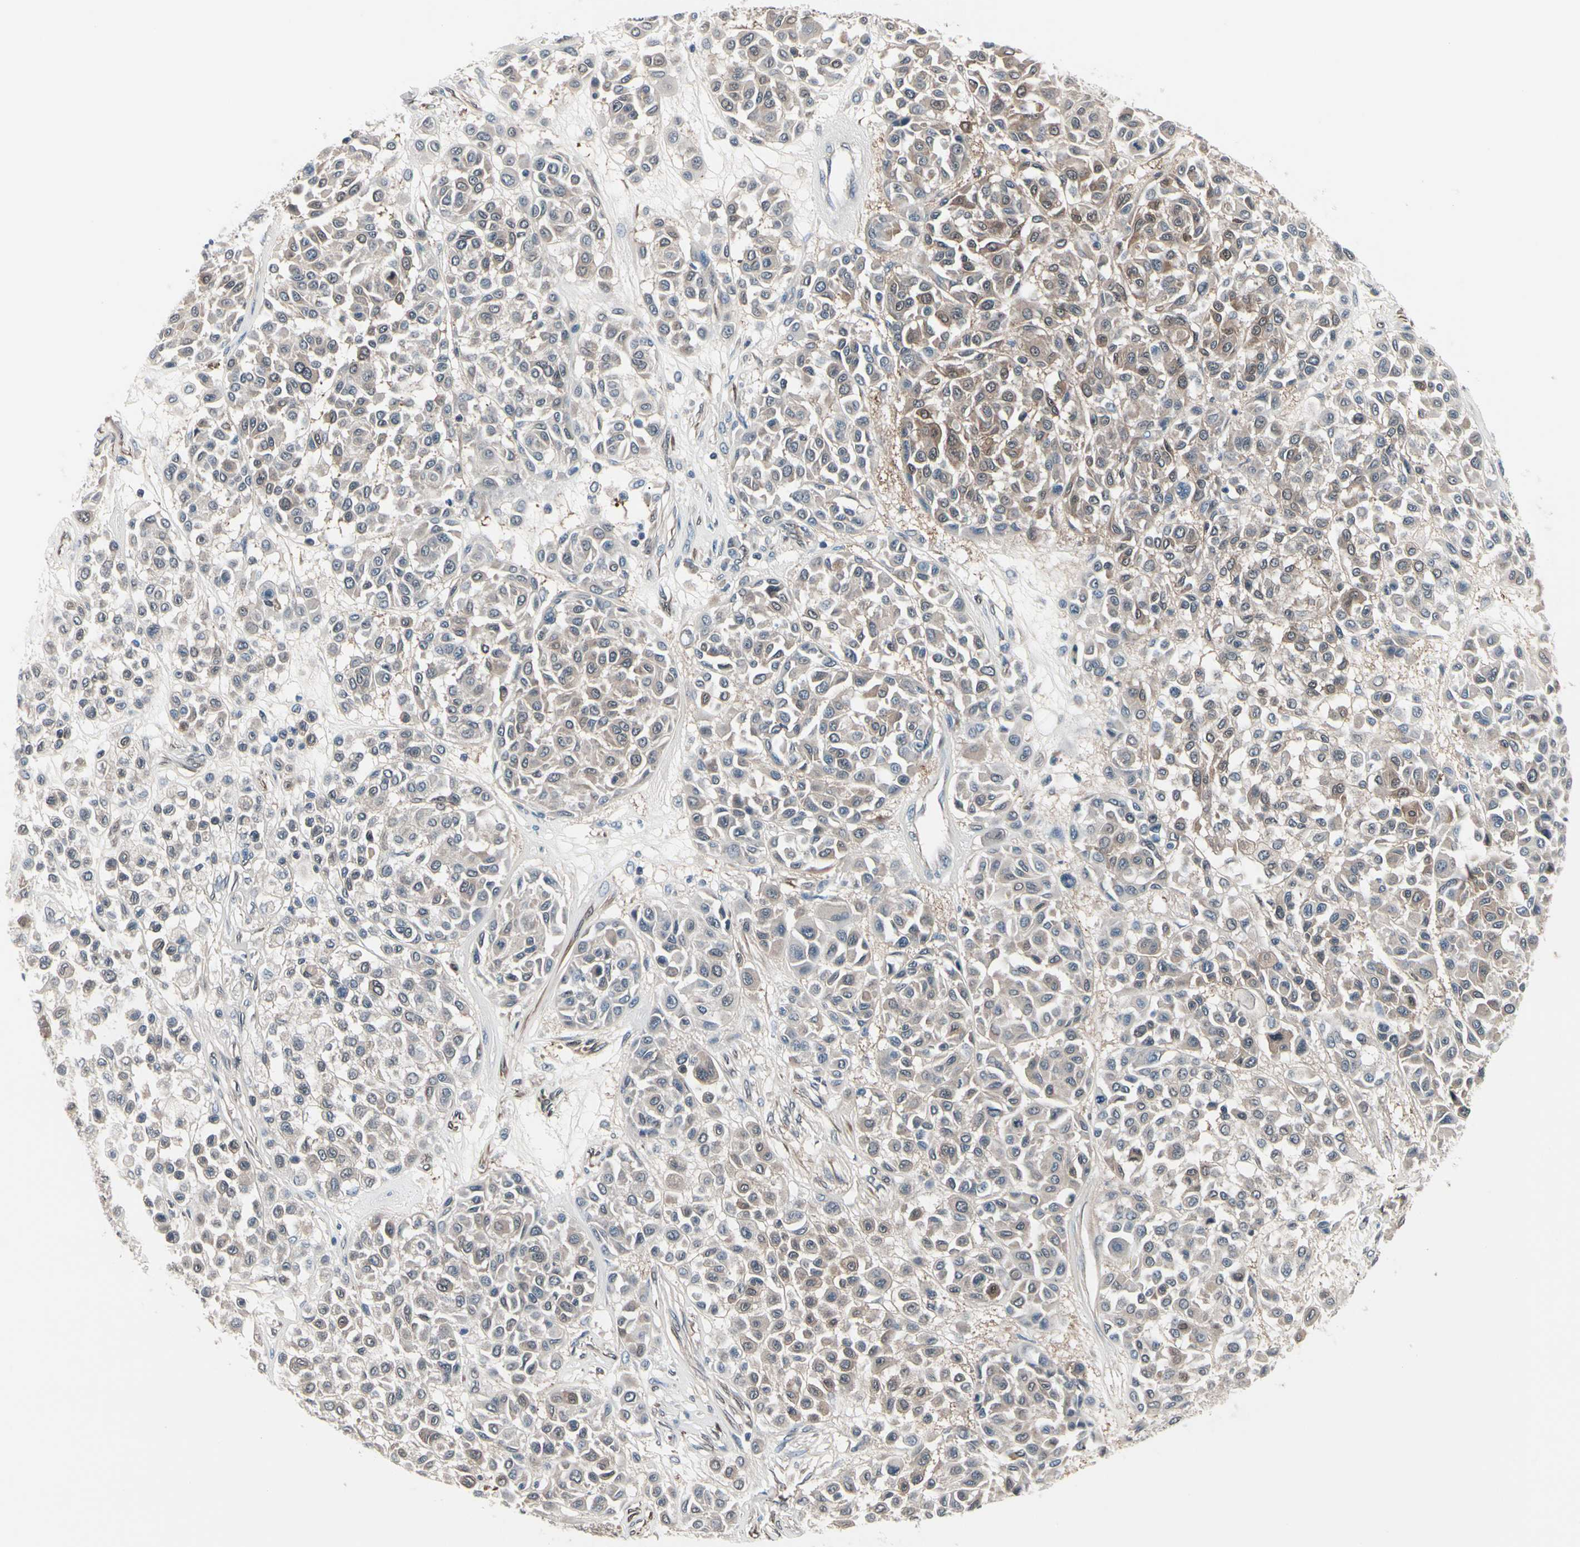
{"staining": {"intensity": "weak", "quantity": ">75%", "location": "cytoplasmic/membranous"}, "tissue": "melanoma", "cell_type": "Tumor cells", "image_type": "cancer", "snomed": [{"axis": "morphology", "description": "Malignant melanoma, Metastatic site"}, {"axis": "topography", "description": "Soft tissue"}], "caption": "This is a histology image of immunohistochemistry staining of melanoma, which shows weak positivity in the cytoplasmic/membranous of tumor cells.", "gene": "PRDX6", "patient": {"sex": "male", "age": 41}}